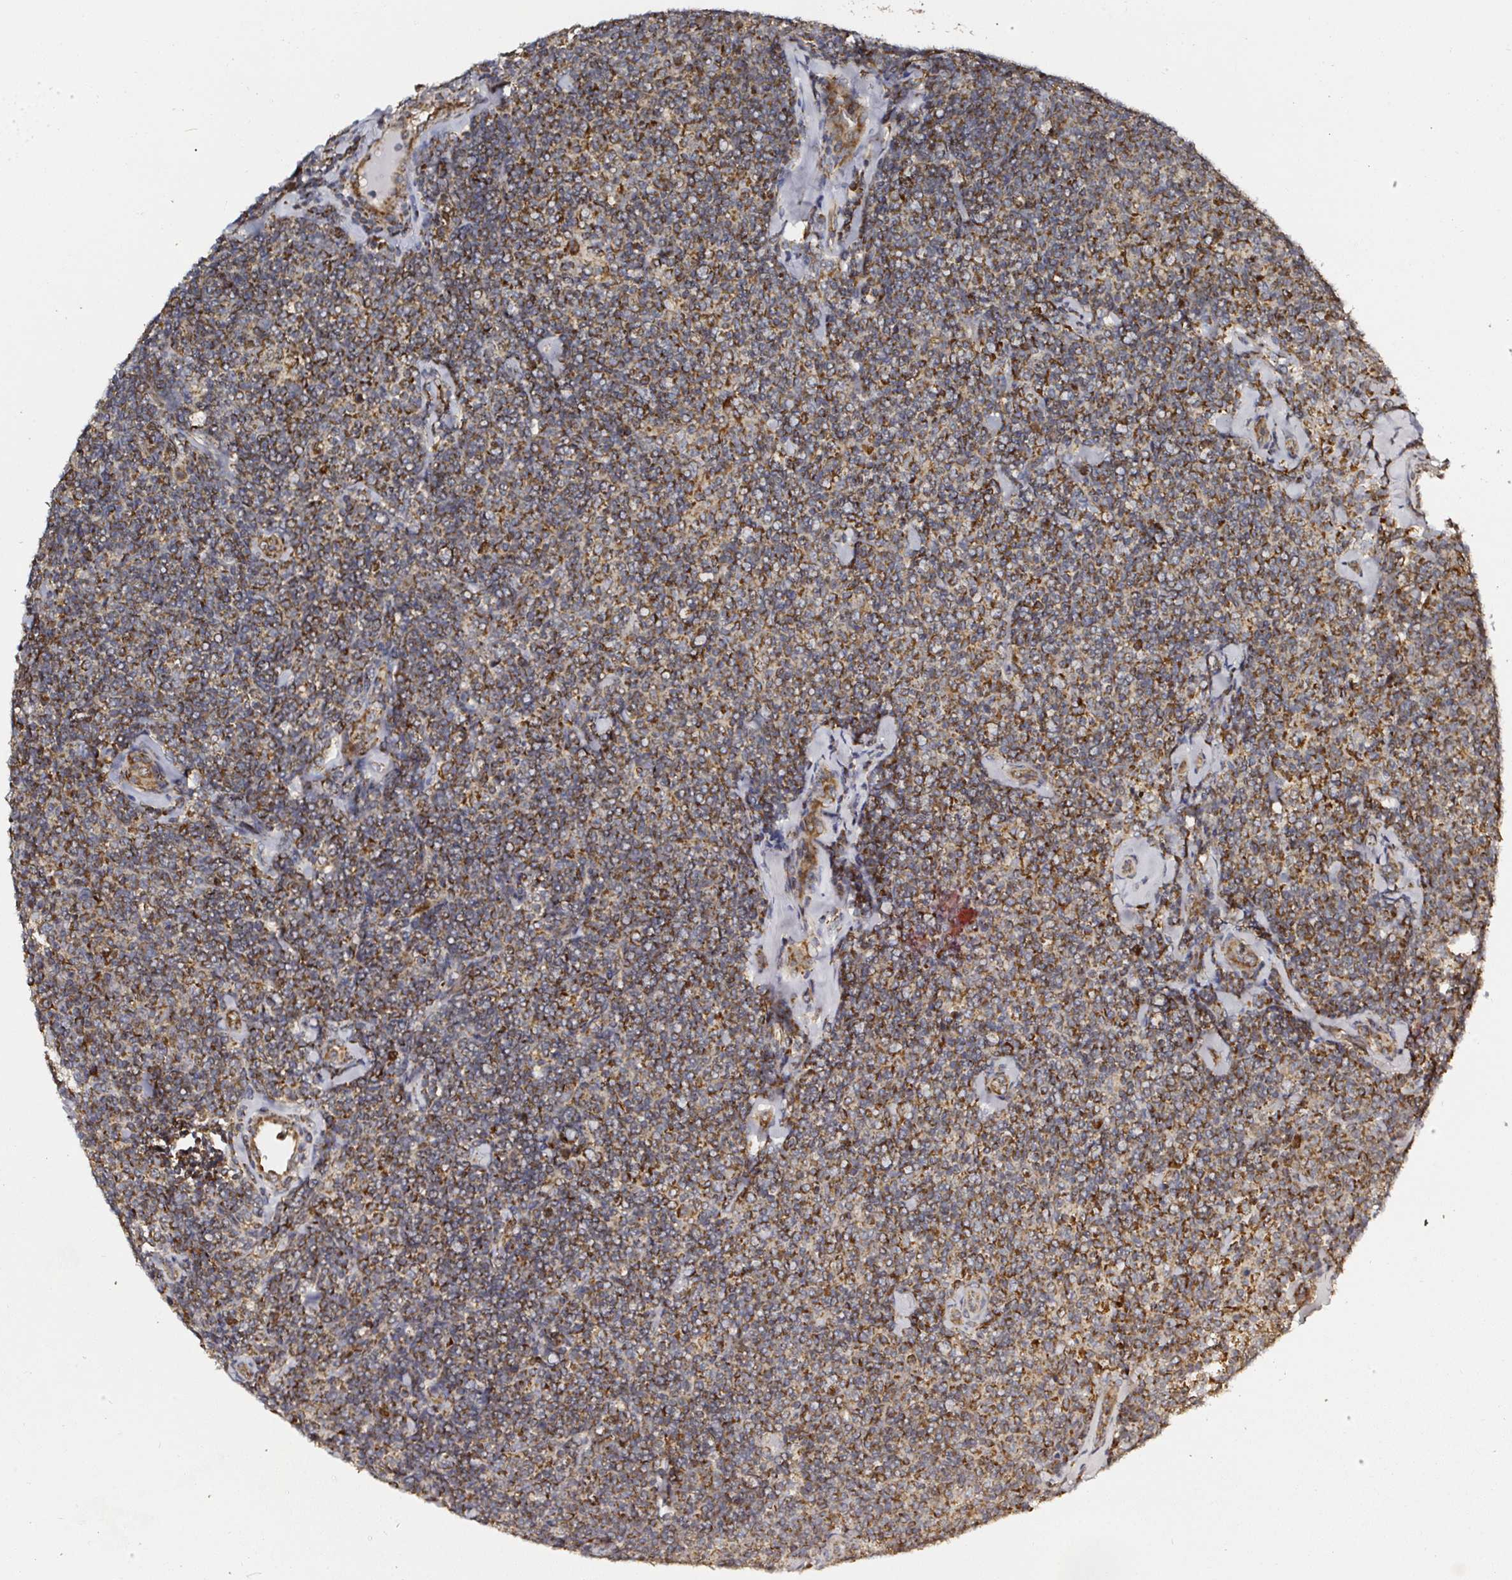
{"staining": {"intensity": "strong", "quantity": ">75%", "location": "cytoplasmic/membranous"}, "tissue": "lymphoma", "cell_type": "Tumor cells", "image_type": "cancer", "snomed": [{"axis": "morphology", "description": "Malignant lymphoma, non-Hodgkin's type, Low grade"}, {"axis": "topography", "description": "Lymph node"}], "caption": "DAB immunohistochemical staining of malignant lymphoma, non-Hodgkin's type (low-grade) reveals strong cytoplasmic/membranous protein staining in about >75% of tumor cells.", "gene": "ATAD3B", "patient": {"sex": "female", "age": 56}}